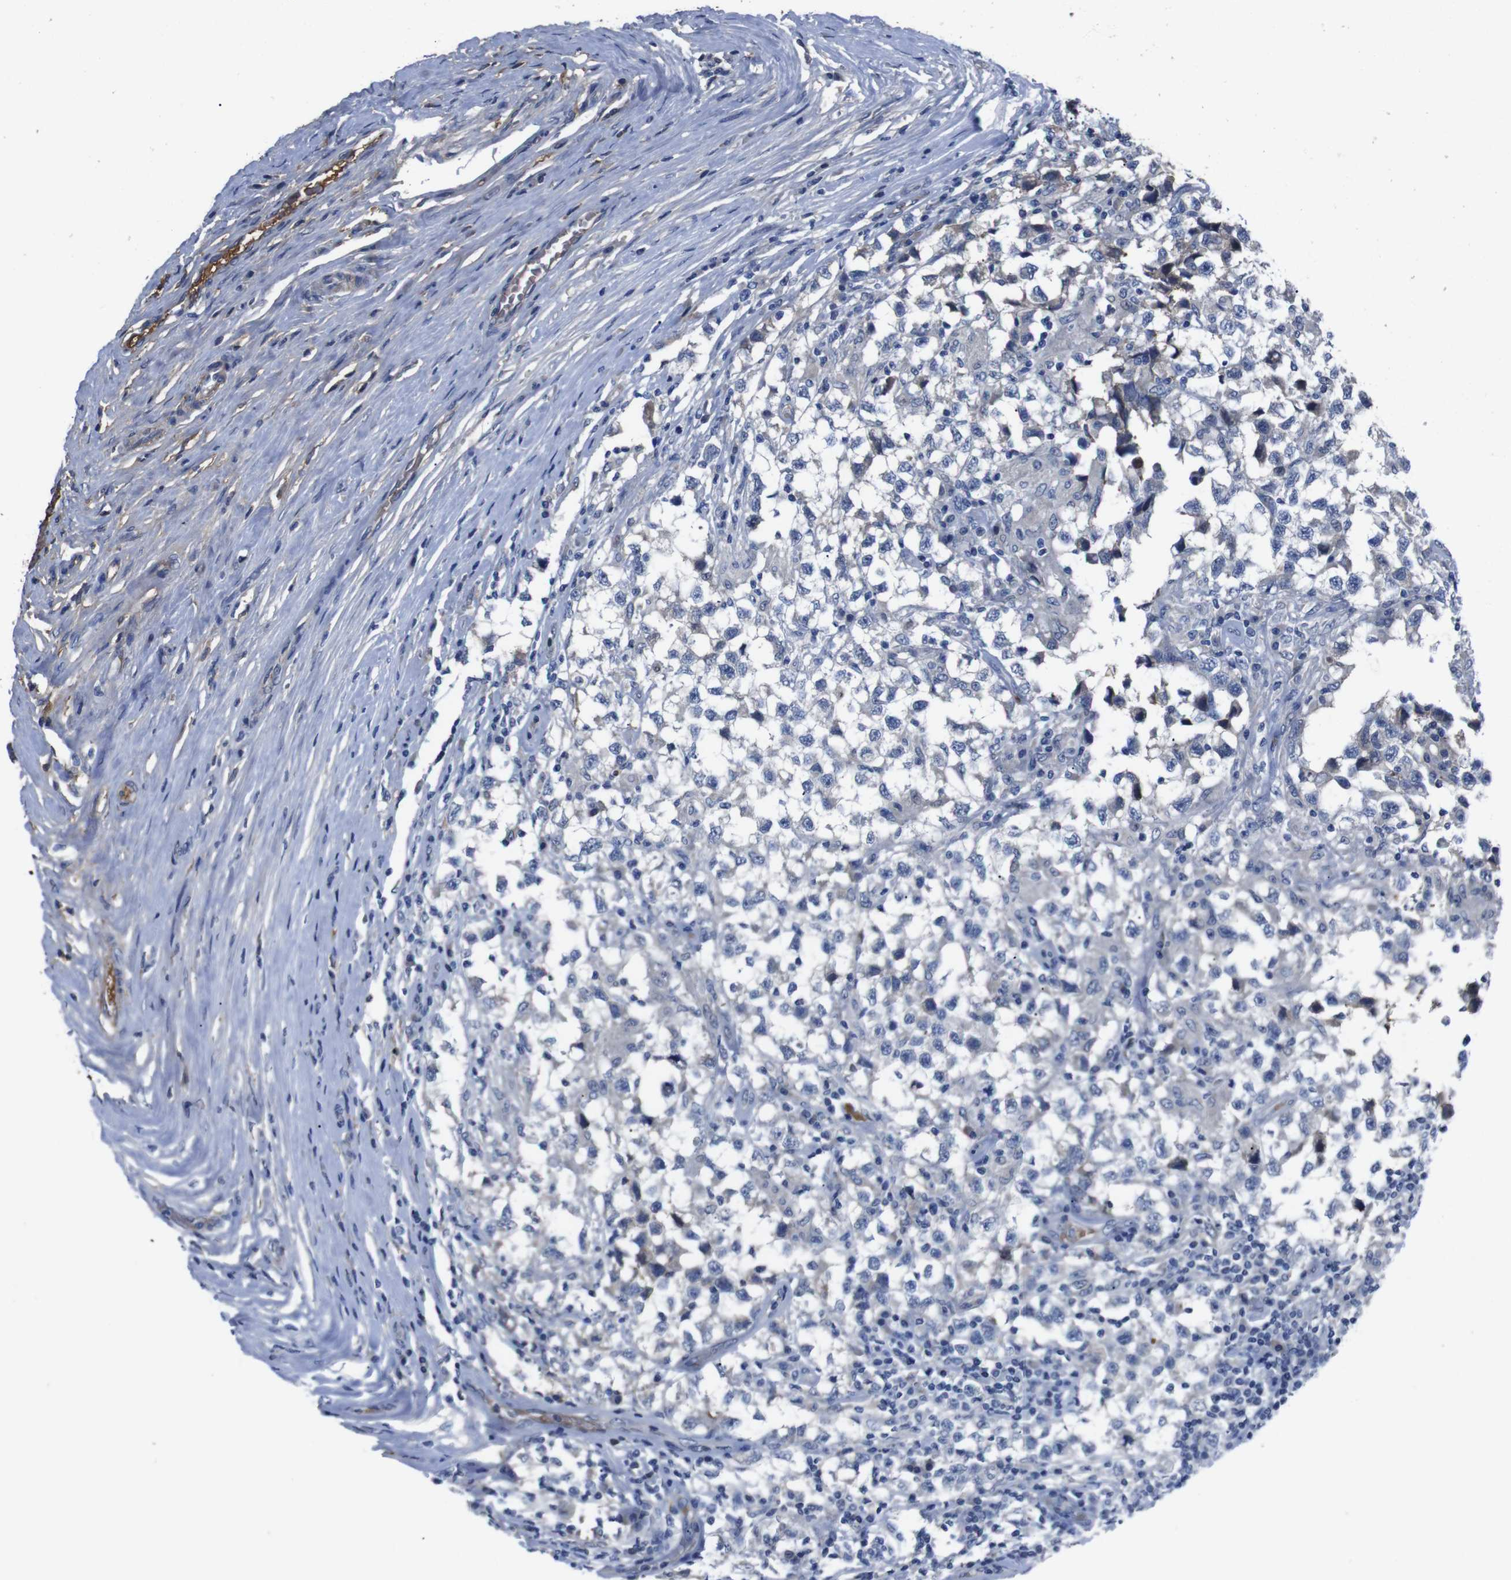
{"staining": {"intensity": "negative", "quantity": "none", "location": "none"}, "tissue": "testis cancer", "cell_type": "Tumor cells", "image_type": "cancer", "snomed": [{"axis": "morphology", "description": "Carcinoma, Embryonal, NOS"}, {"axis": "topography", "description": "Testis"}], "caption": "Testis cancer was stained to show a protein in brown. There is no significant positivity in tumor cells. (Stains: DAB immunohistochemistry with hematoxylin counter stain, Microscopy: brightfield microscopy at high magnification).", "gene": "SPTB", "patient": {"sex": "male", "age": 21}}